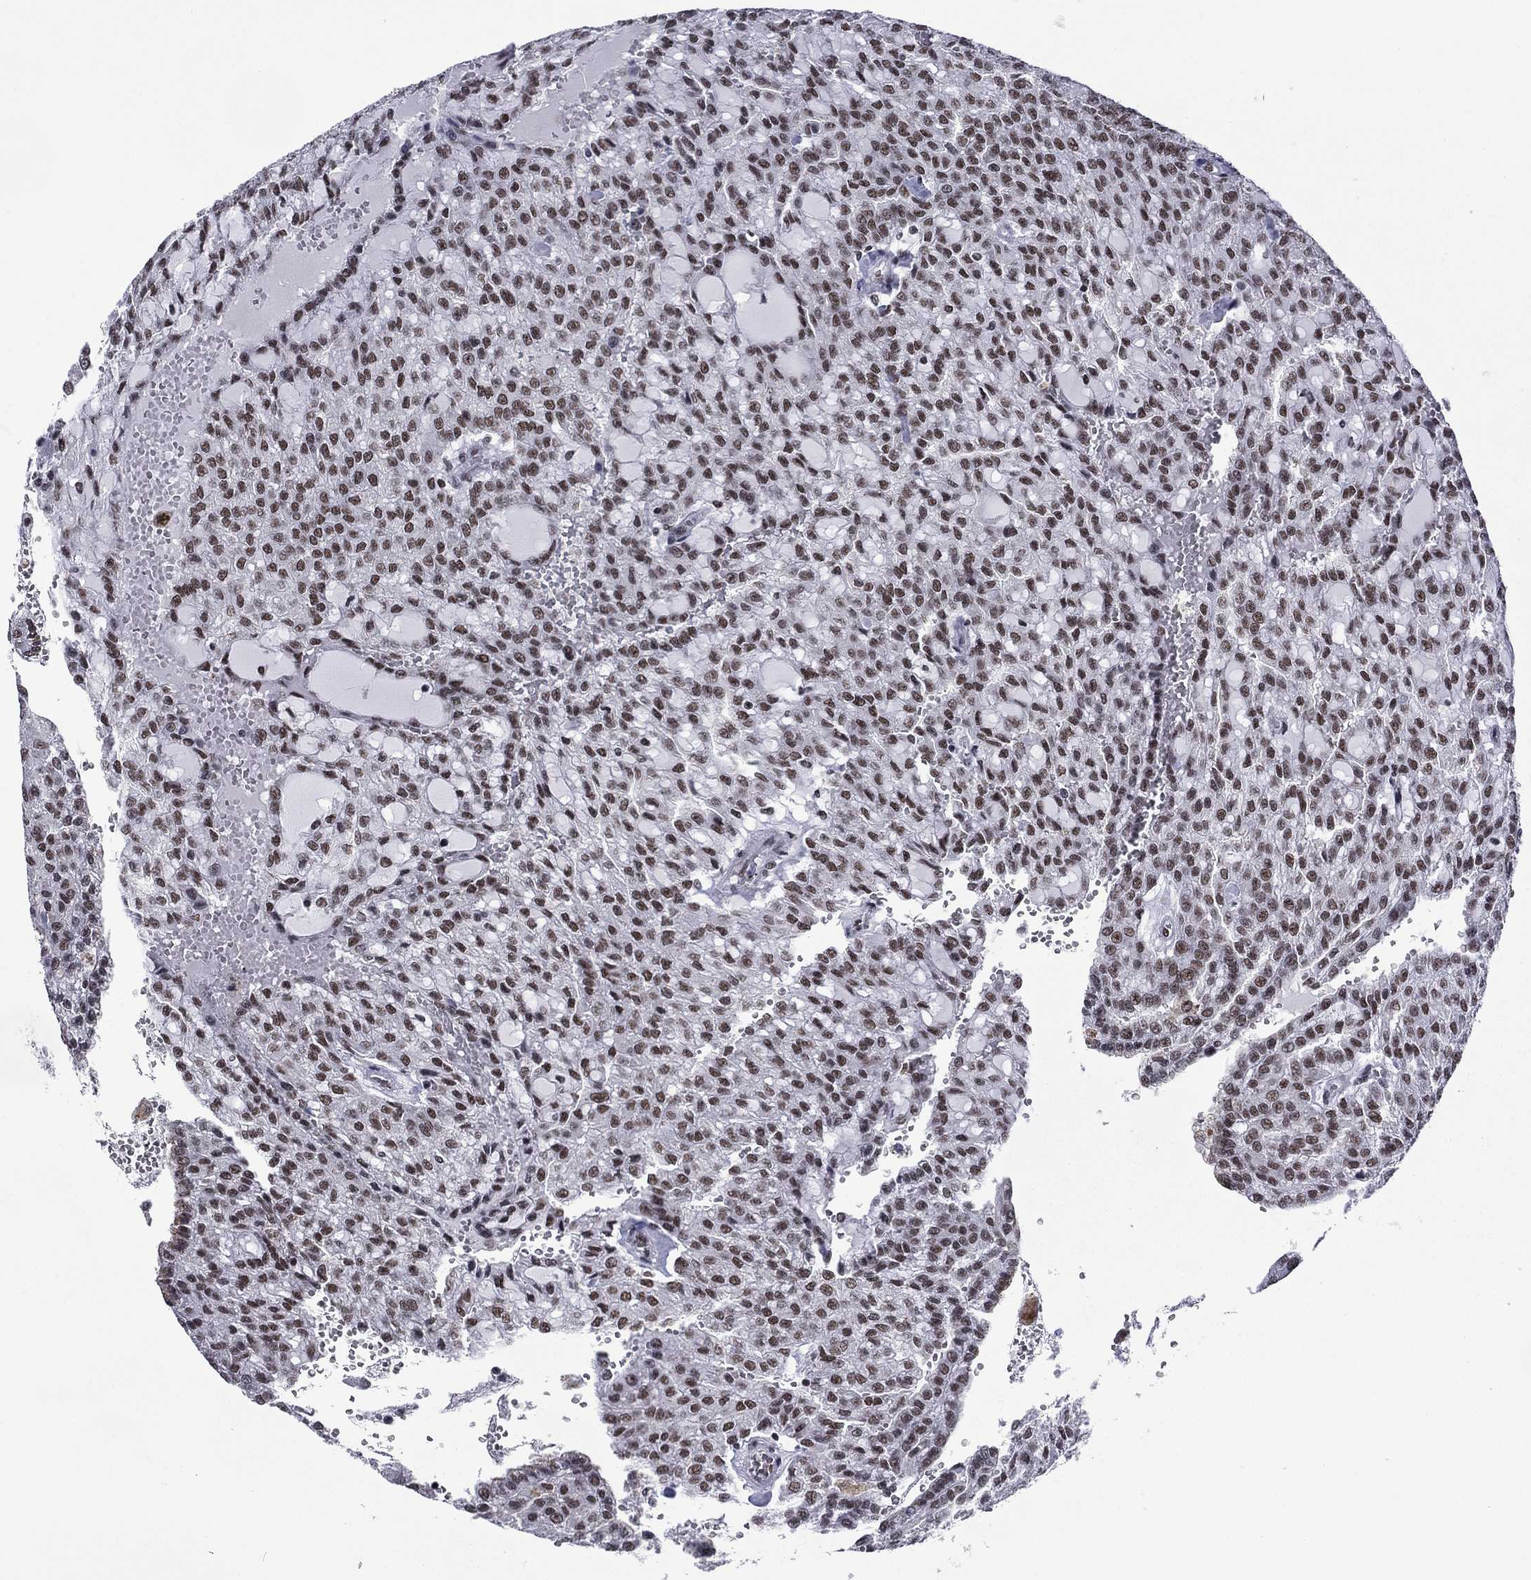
{"staining": {"intensity": "moderate", "quantity": ">75%", "location": "nuclear"}, "tissue": "renal cancer", "cell_type": "Tumor cells", "image_type": "cancer", "snomed": [{"axis": "morphology", "description": "Adenocarcinoma, NOS"}, {"axis": "topography", "description": "Kidney"}], "caption": "A brown stain shows moderate nuclear staining of a protein in adenocarcinoma (renal) tumor cells.", "gene": "ETV5", "patient": {"sex": "male", "age": 63}}